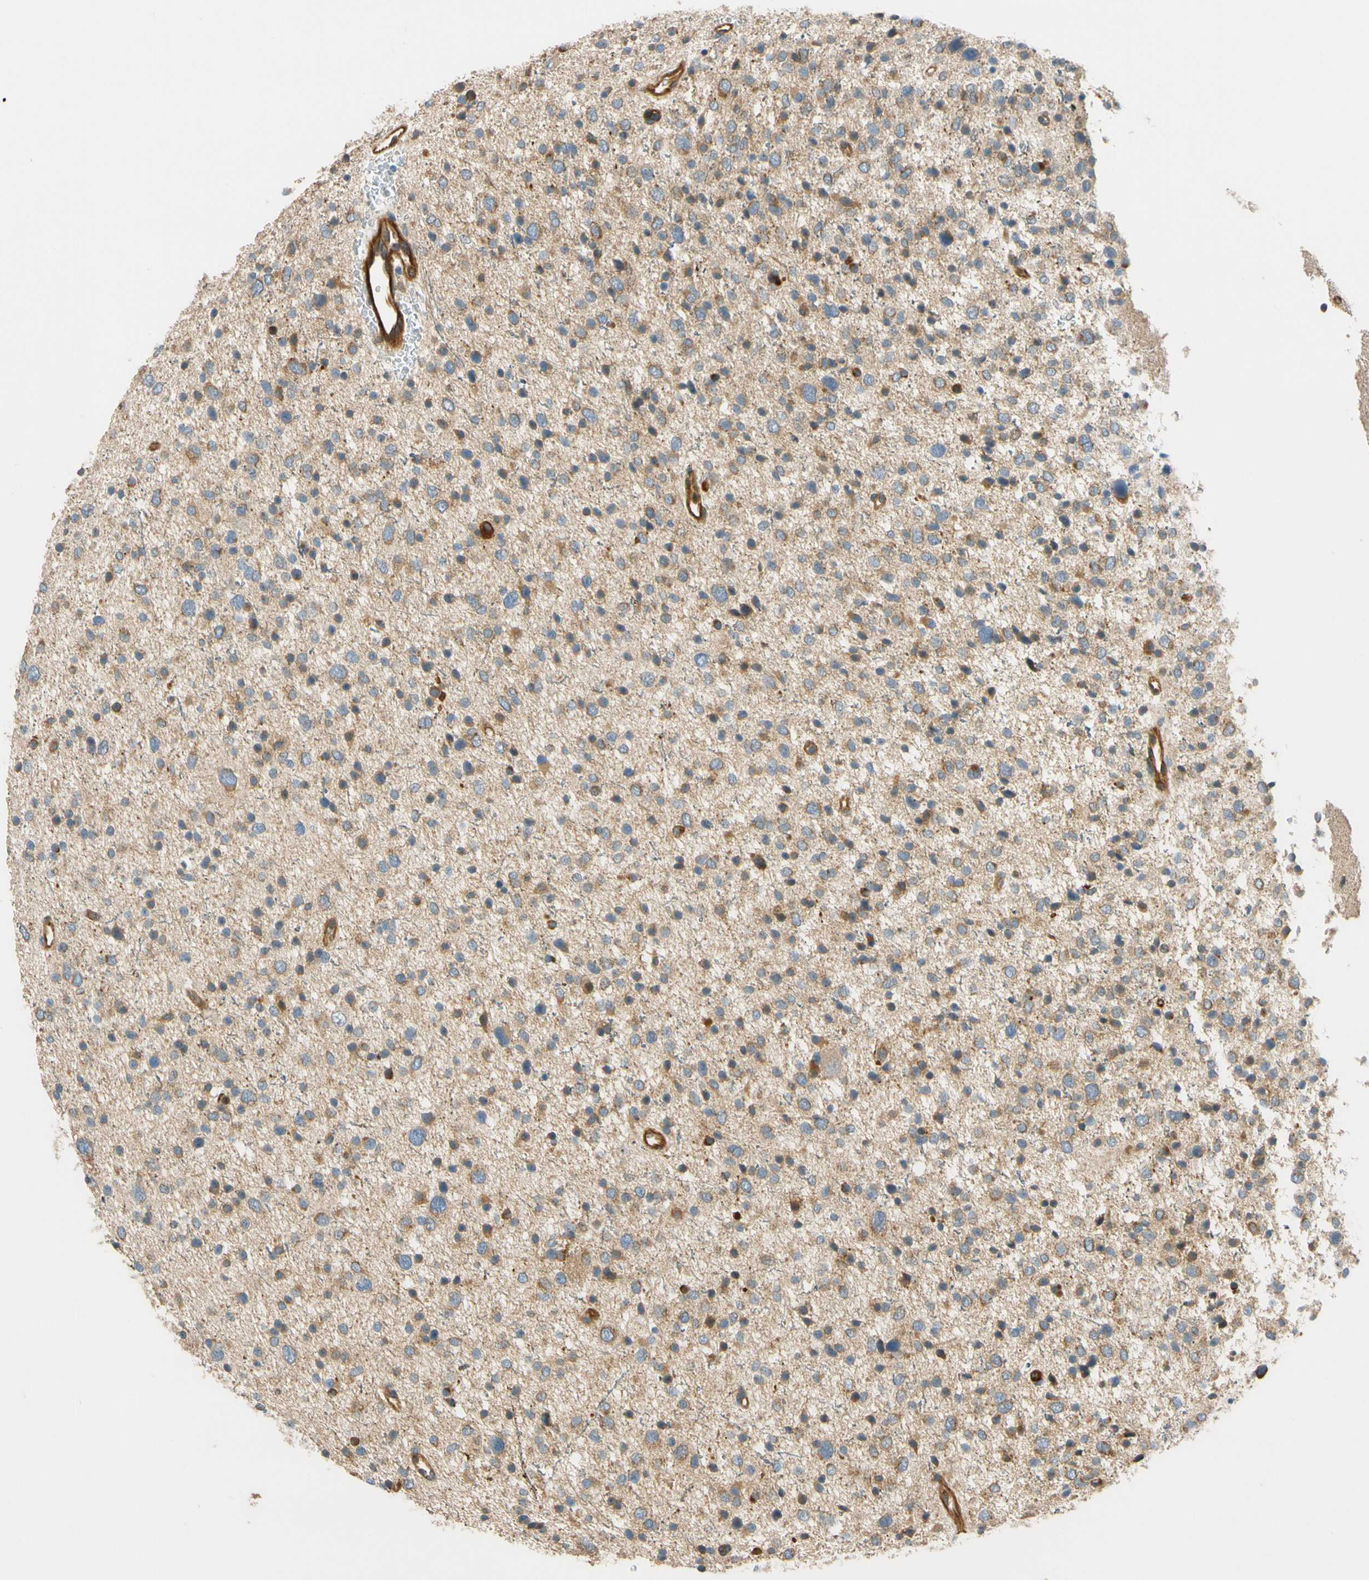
{"staining": {"intensity": "moderate", "quantity": "25%-75%", "location": "cytoplasmic/membranous"}, "tissue": "glioma", "cell_type": "Tumor cells", "image_type": "cancer", "snomed": [{"axis": "morphology", "description": "Glioma, malignant, Low grade"}, {"axis": "topography", "description": "Brain"}], "caption": "Tumor cells display medium levels of moderate cytoplasmic/membranous positivity in about 25%-75% of cells in glioma.", "gene": "PARP14", "patient": {"sex": "female", "age": 37}}